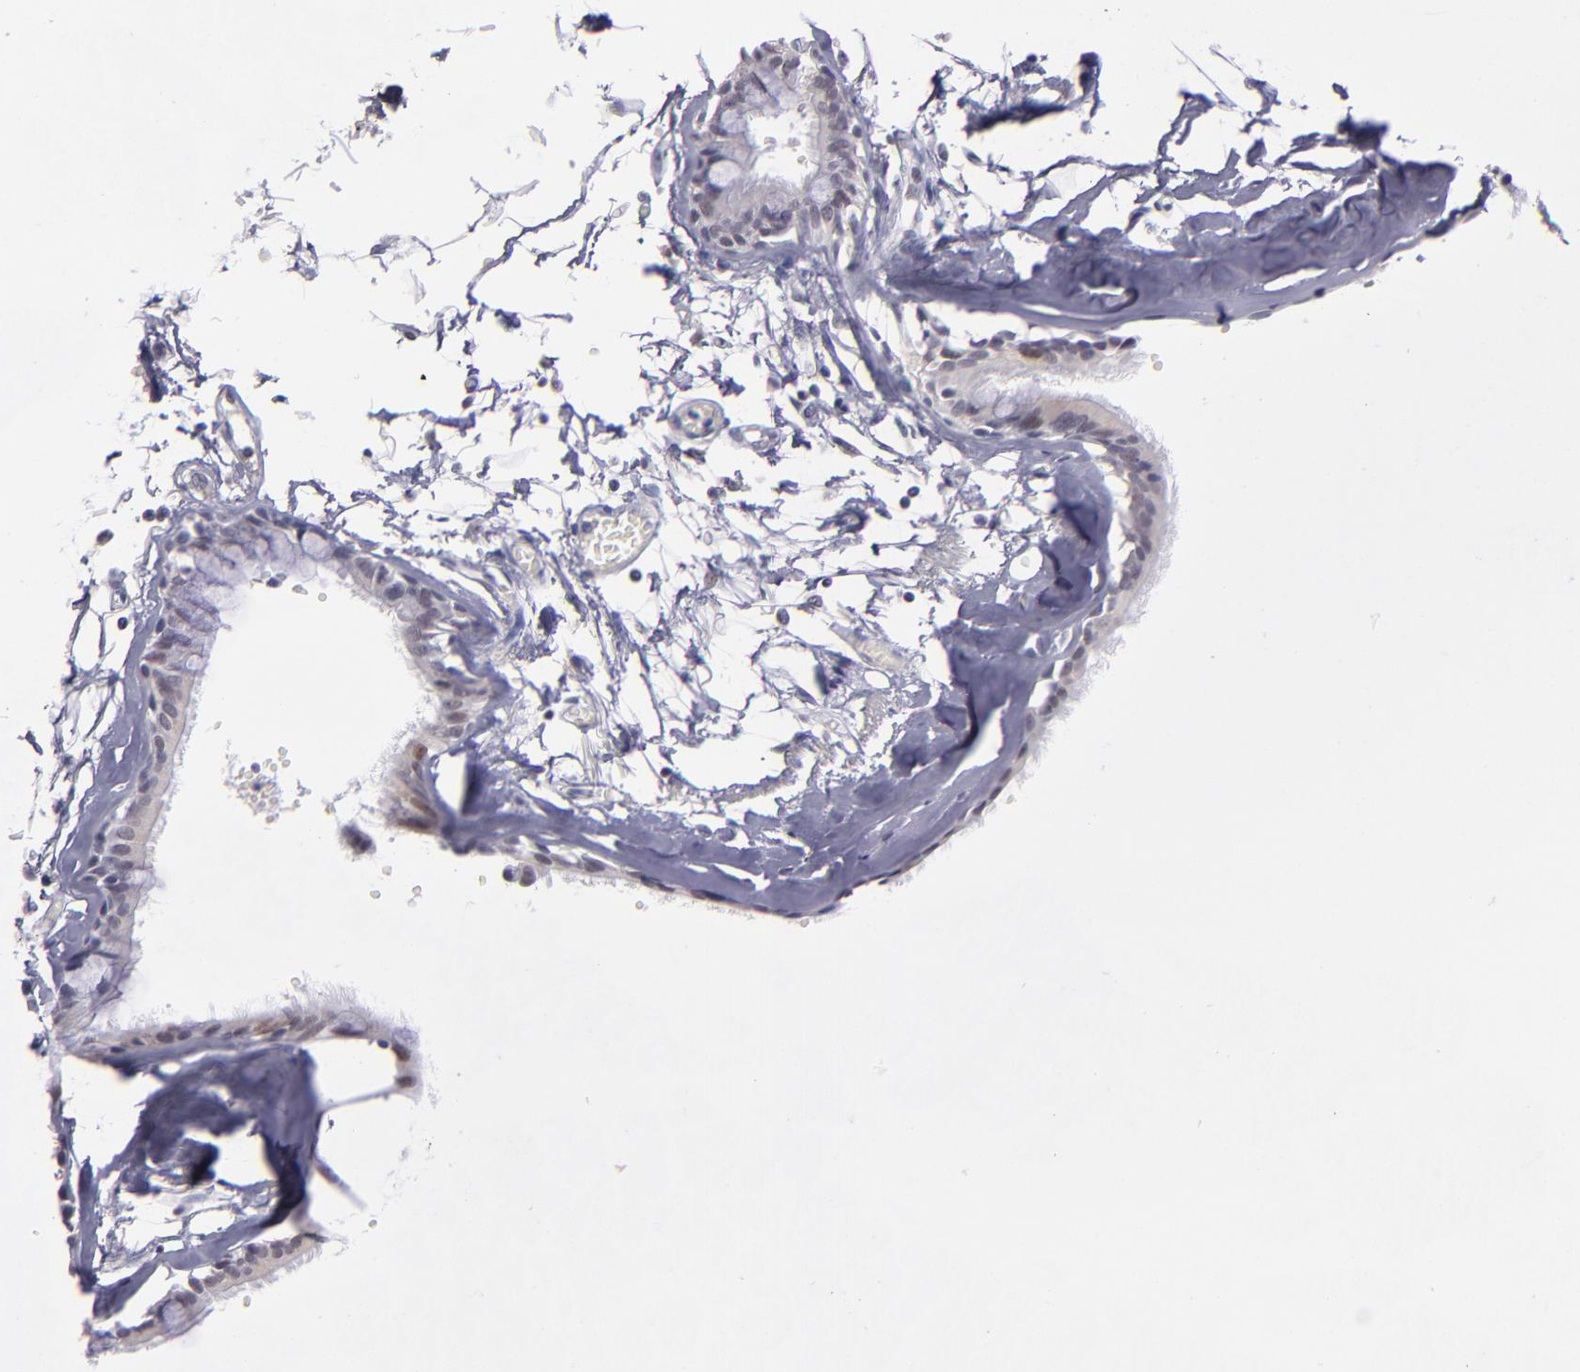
{"staining": {"intensity": "weak", "quantity": "<25%", "location": "nuclear"}, "tissue": "bronchus", "cell_type": "Respiratory epithelial cells", "image_type": "normal", "snomed": [{"axis": "morphology", "description": "Normal tissue, NOS"}, {"axis": "topography", "description": "Bronchus"}, {"axis": "topography", "description": "Lung"}], "caption": "An image of human bronchus is negative for staining in respiratory epithelial cells.", "gene": "OTUB2", "patient": {"sex": "female", "age": 56}}